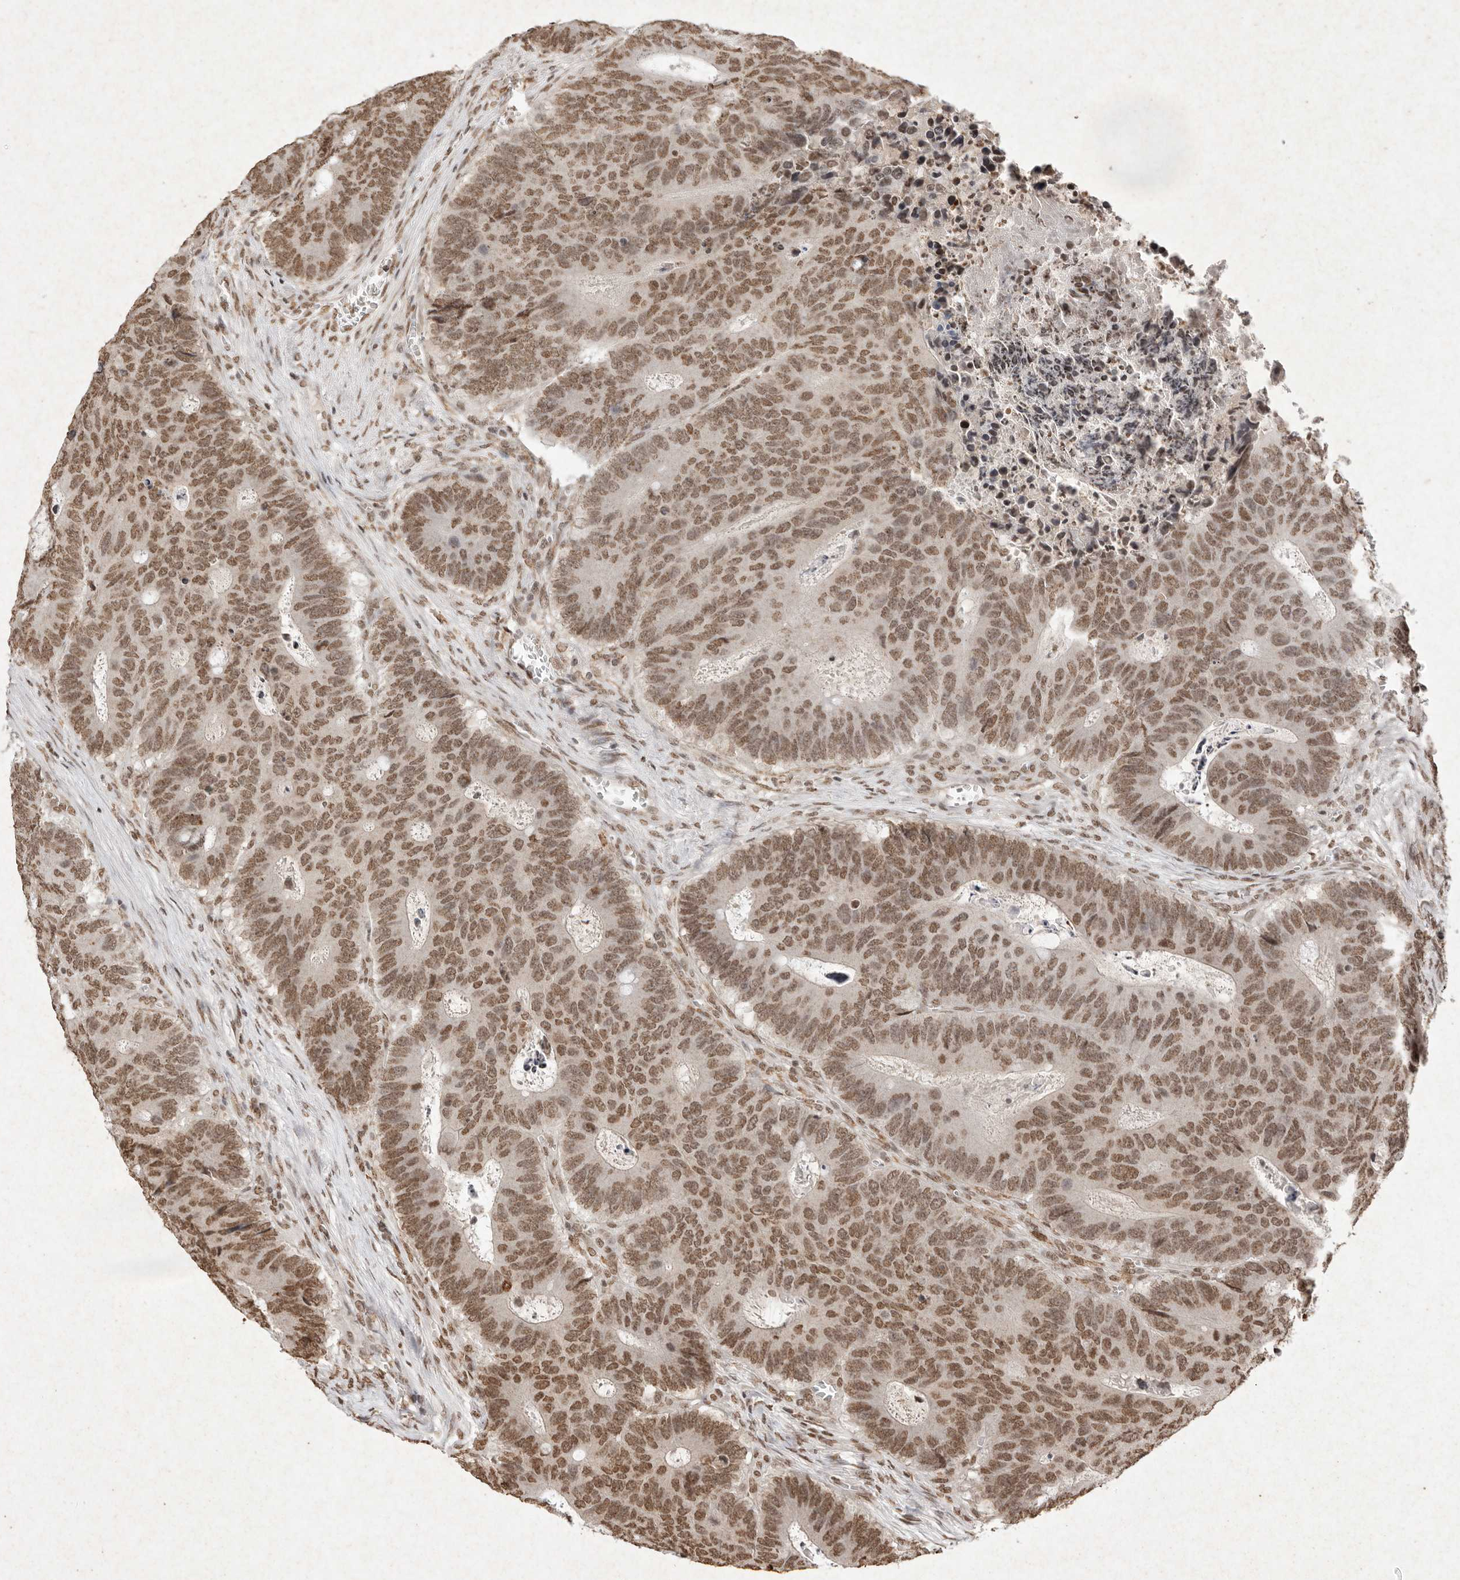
{"staining": {"intensity": "moderate", "quantity": ">75%", "location": "nuclear"}, "tissue": "colorectal cancer", "cell_type": "Tumor cells", "image_type": "cancer", "snomed": [{"axis": "morphology", "description": "Adenocarcinoma, NOS"}, {"axis": "topography", "description": "Colon"}], "caption": "An image showing moderate nuclear staining in approximately >75% of tumor cells in colorectal adenocarcinoma, as visualized by brown immunohistochemical staining.", "gene": "NKX3-2", "patient": {"sex": "male", "age": 87}}